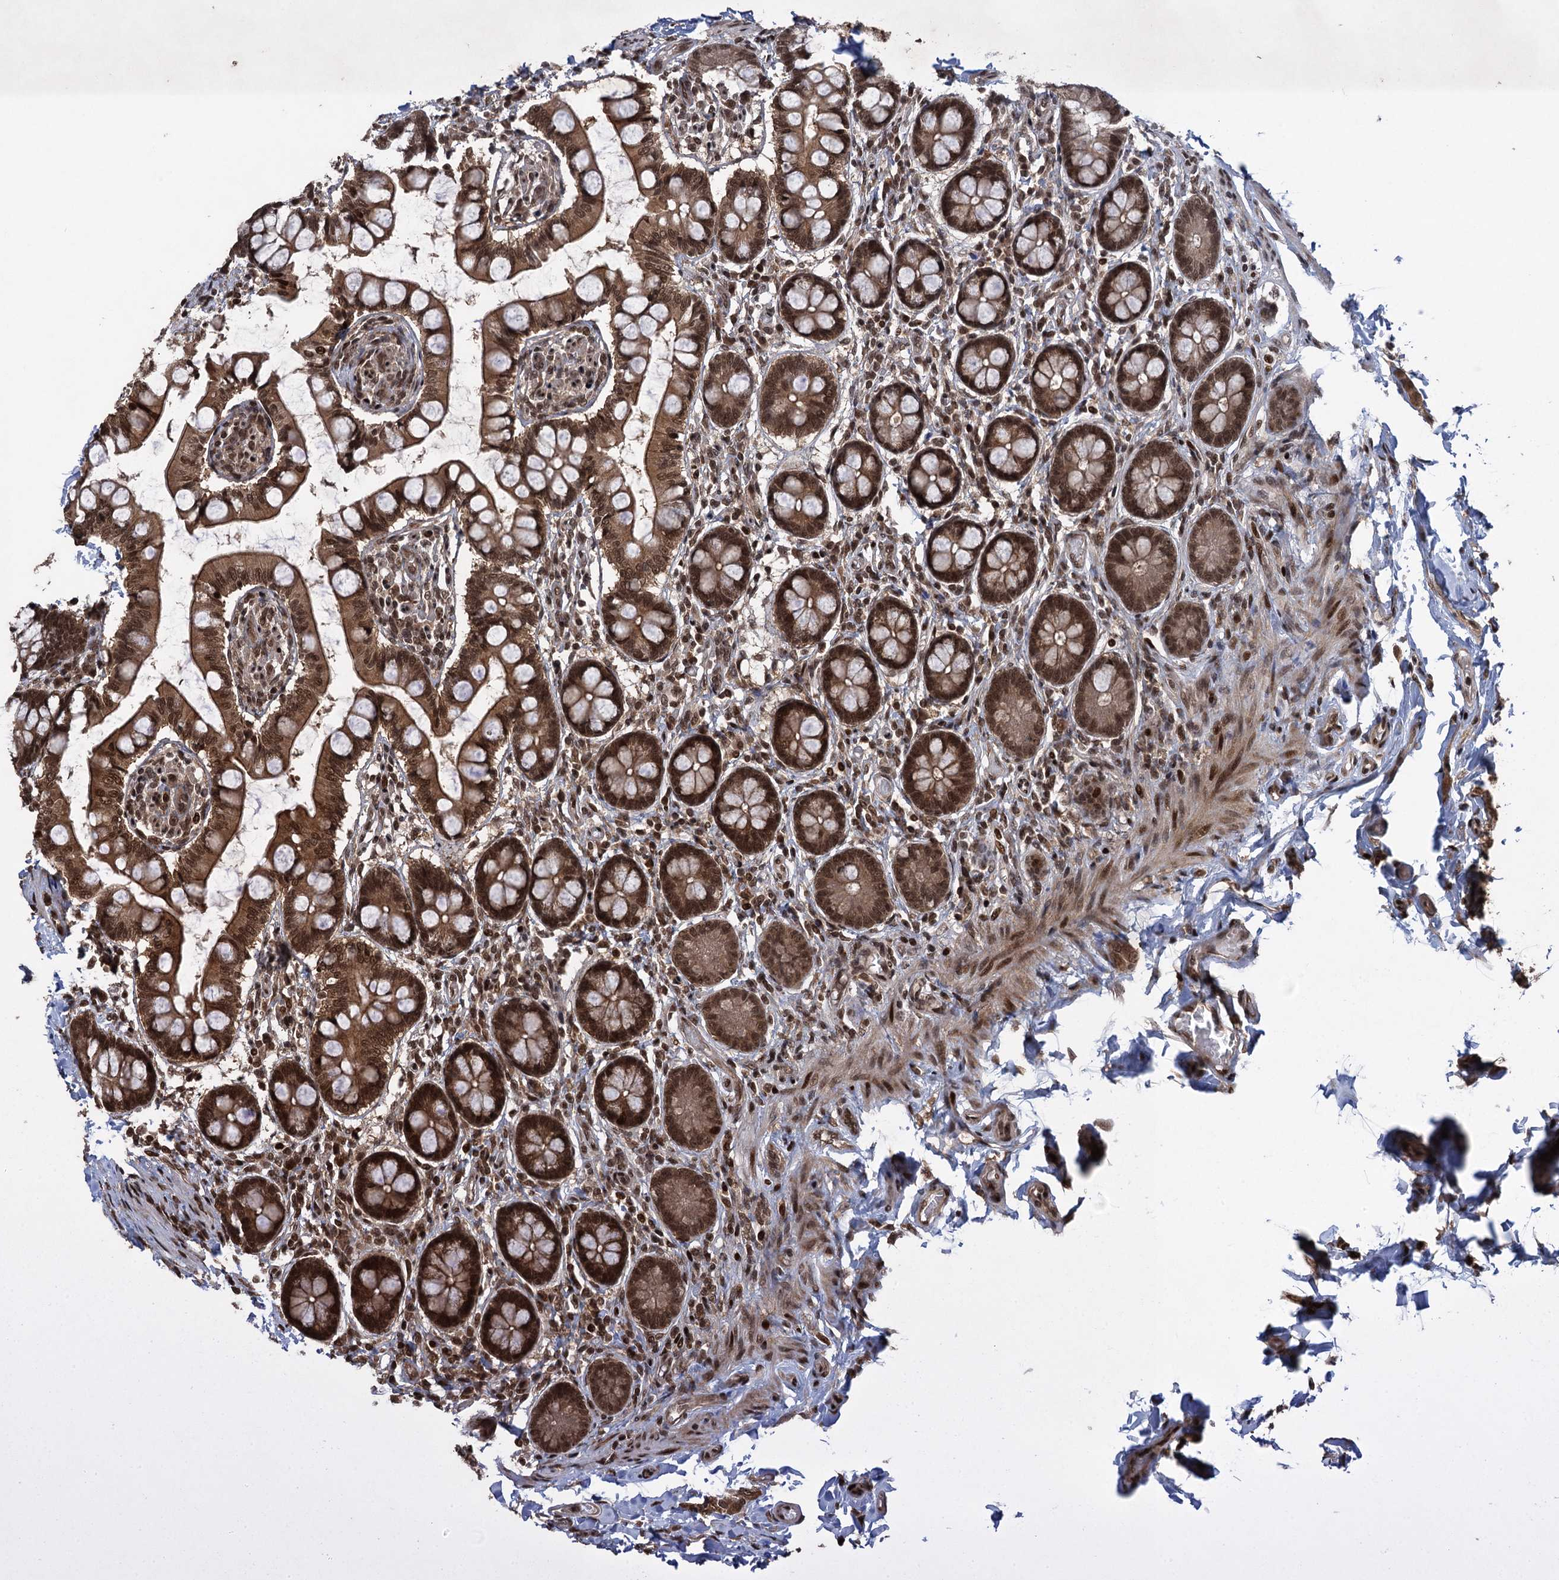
{"staining": {"intensity": "strong", "quantity": ">75%", "location": "cytoplasmic/membranous,nuclear"}, "tissue": "small intestine", "cell_type": "Glandular cells", "image_type": "normal", "snomed": [{"axis": "morphology", "description": "Normal tissue, NOS"}, {"axis": "topography", "description": "Small intestine"}], "caption": "Immunohistochemistry micrograph of unremarkable small intestine: human small intestine stained using immunohistochemistry exhibits high levels of strong protein expression localized specifically in the cytoplasmic/membranous,nuclear of glandular cells, appearing as a cytoplasmic/membranous,nuclear brown color.", "gene": "ZNF169", "patient": {"sex": "male", "age": 52}}